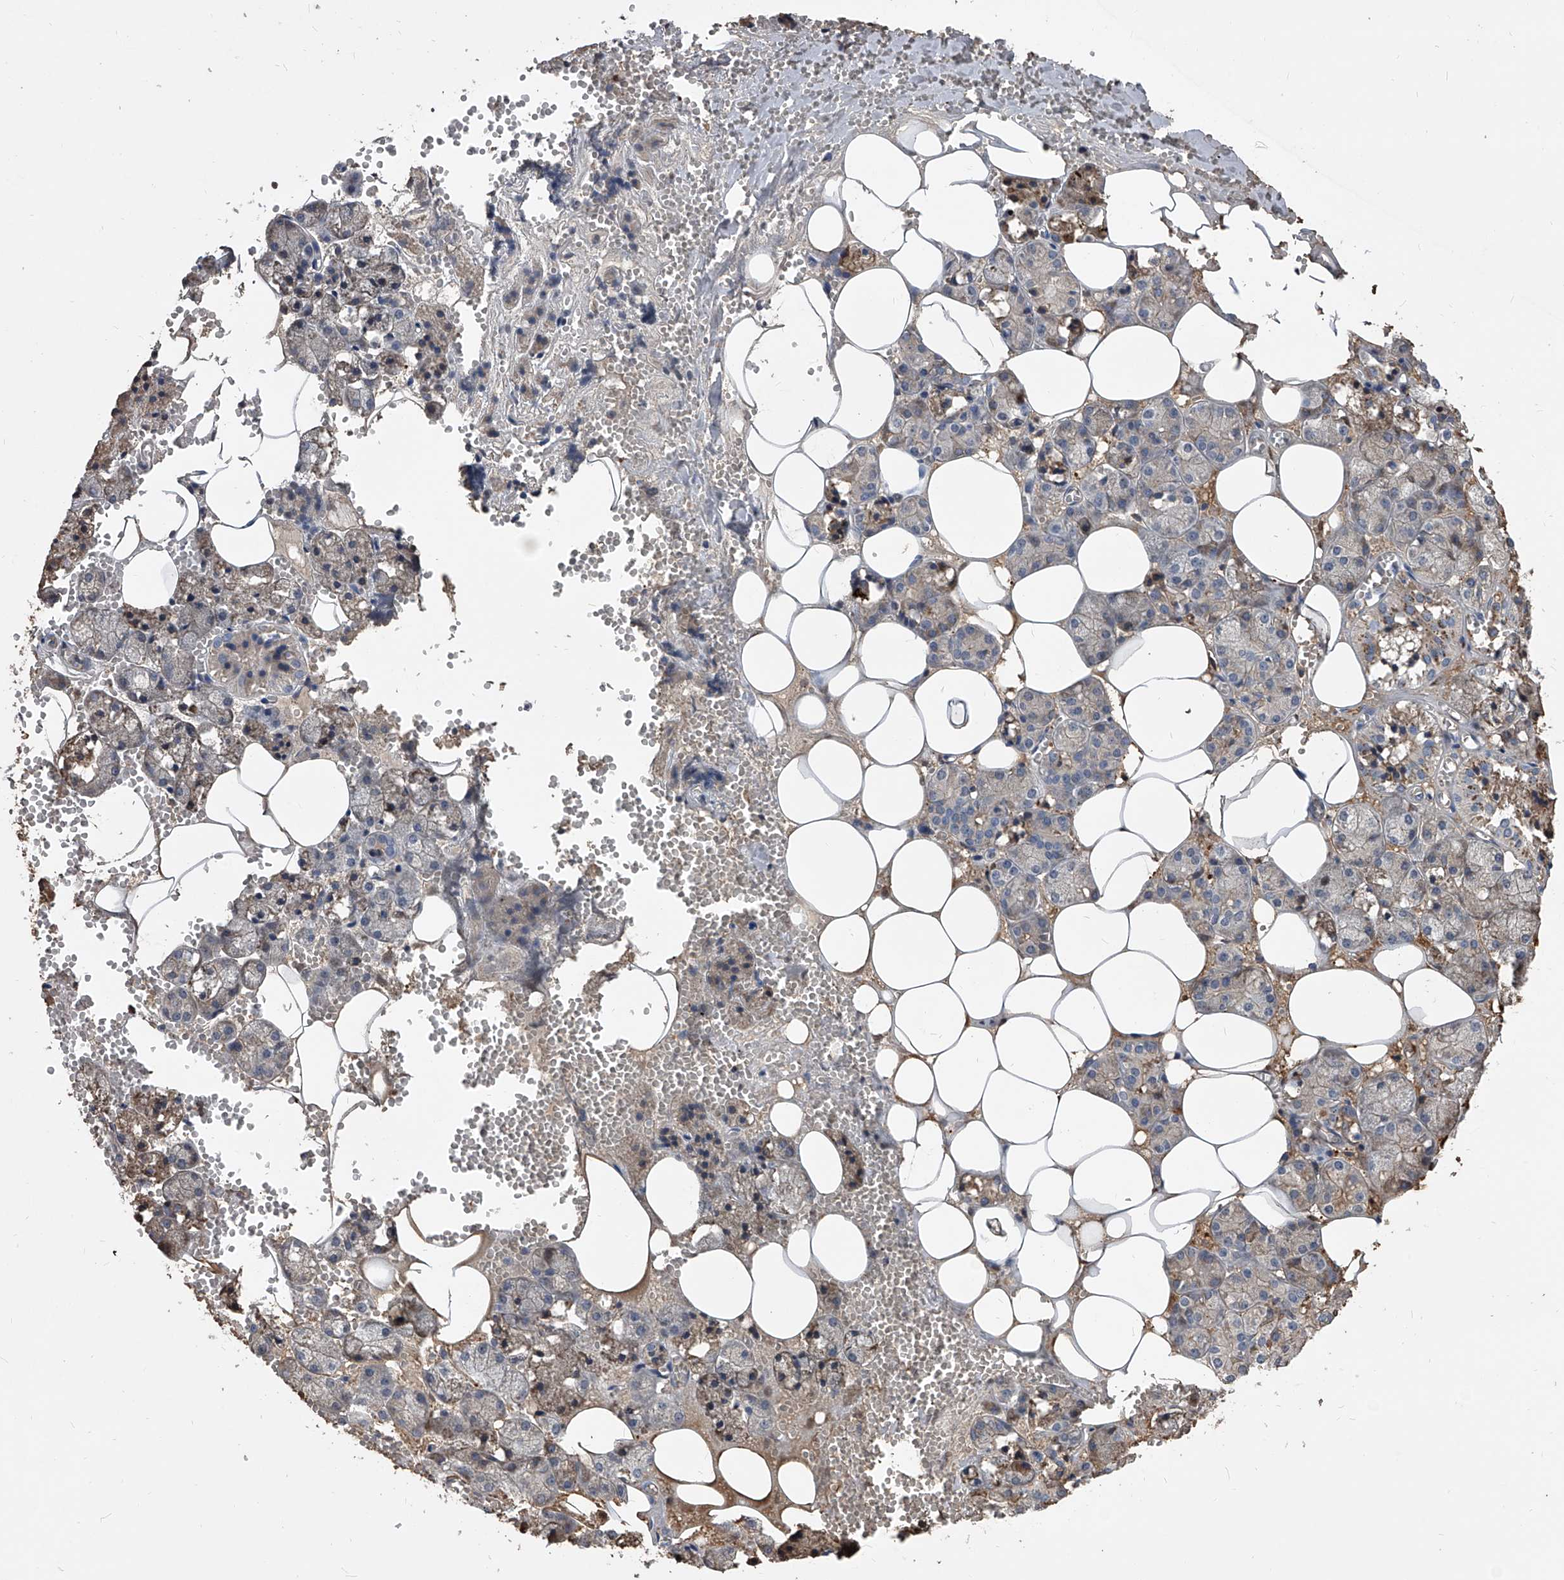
{"staining": {"intensity": "moderate", "quantity": "<25%", "location": "cytoplasmic/membranous"}, "tissue": "salivary gland", "cell_type": "Glandular cells", "image_type": "normal", "snomed": [{"axis": "morphology", "description": "Normal tissue, NOS"}, {"axis": "topography", "description": "Salivary gland"}], "caption": "IHC of benign human salivary gland demonstrates low levels of moderate cytoplasmic/membranous staining in about <25% of glandular cells. The protein of interest is shown in brown color, while the nuclei are stained blue.", "gene": "ZNF25", "patient": {"sex": "male", "age": 62}}